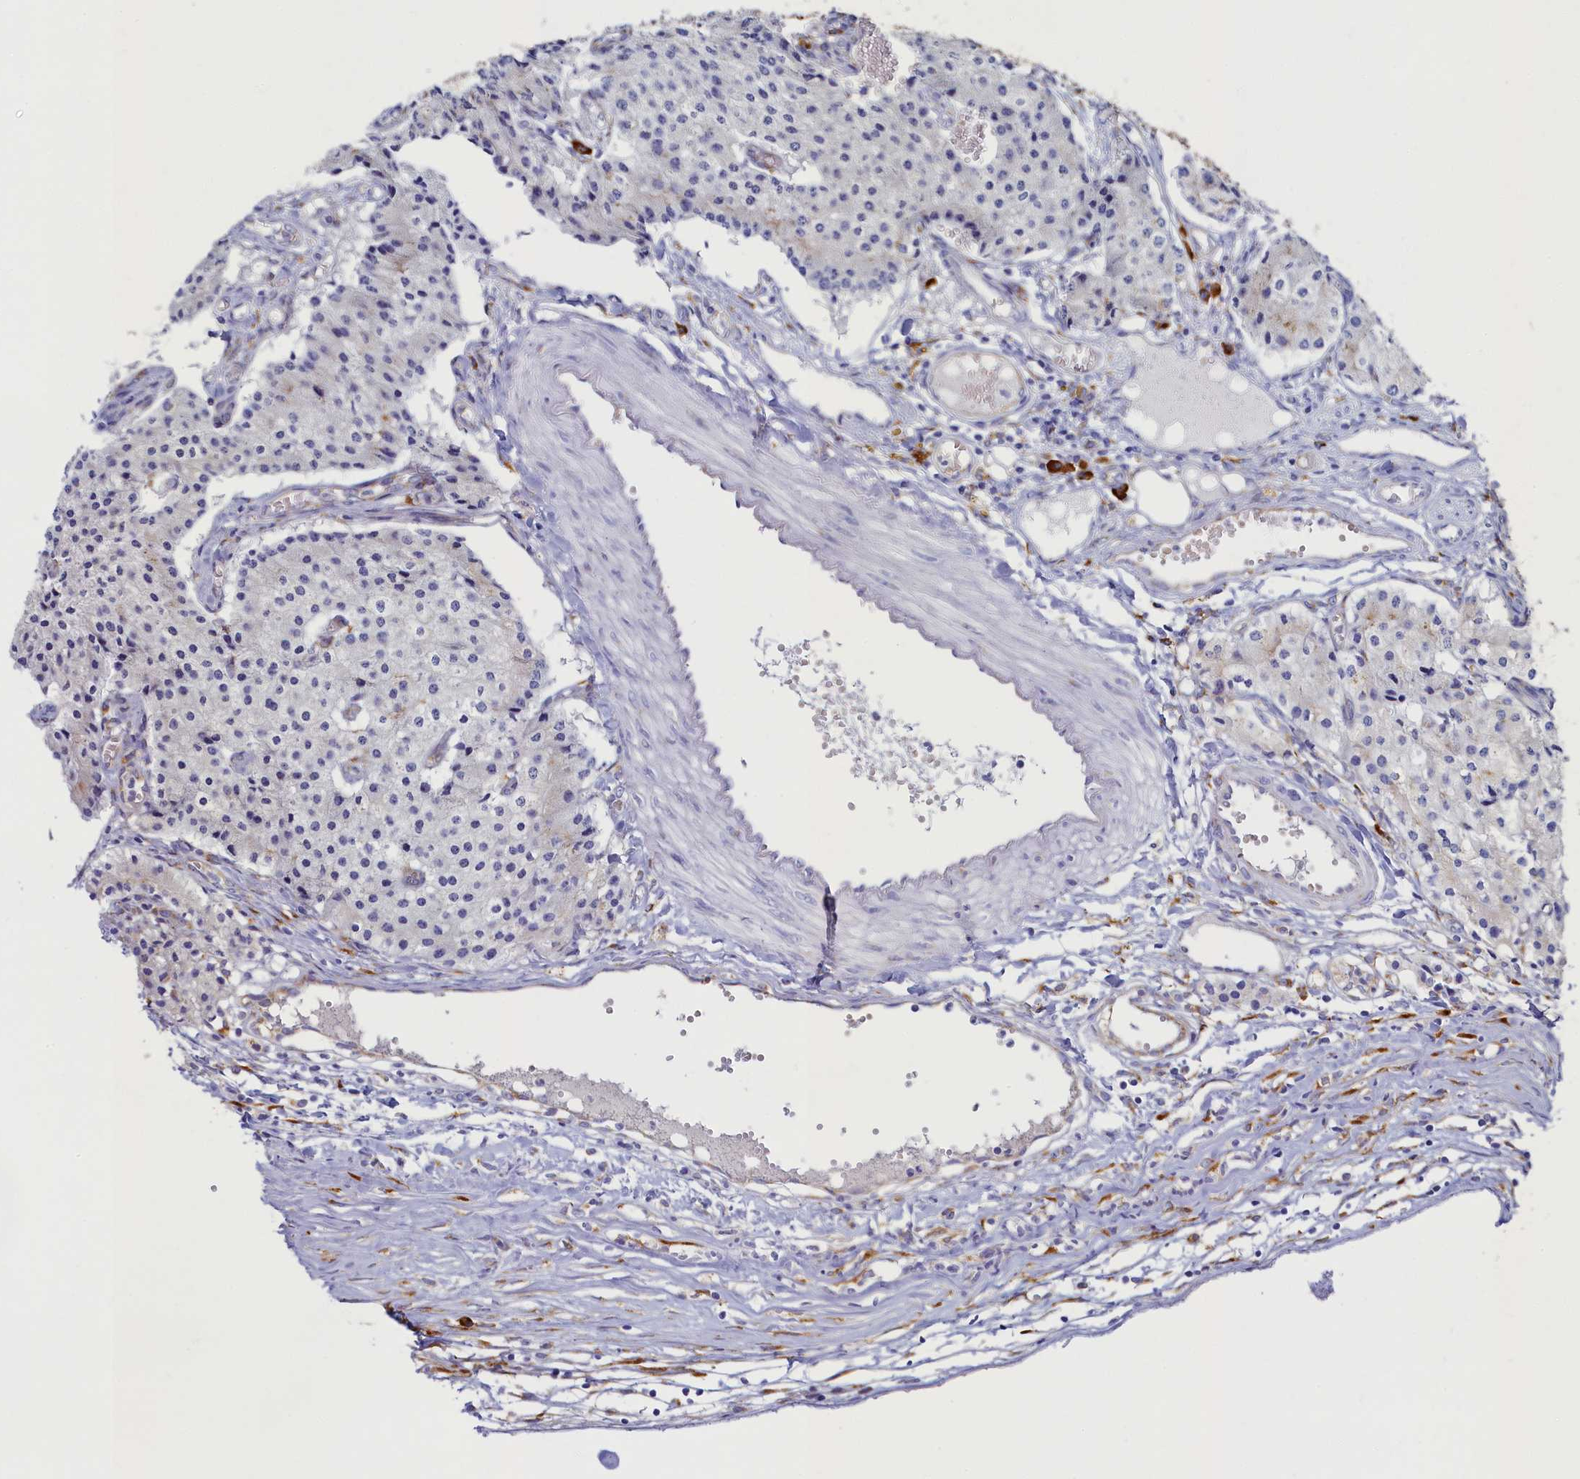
{"staining": {"intensity": "negative", "quantity": "none", "location": "none"}, "tissue": "carcinoid", "cell_type": "Tumor cells", "image_type": "cancer", "snomed": [{"axis": "morphology", "description": "Carcinoid, malignant, NOS"}, {"axis": "topography", "description": "Colon"}], "caption": "Protein analysis of malignant carcinoid exhibits no significant positivity in tumor cells.", "gene": "TMEM18", "patient": {"sex": "female", "age": 52}}